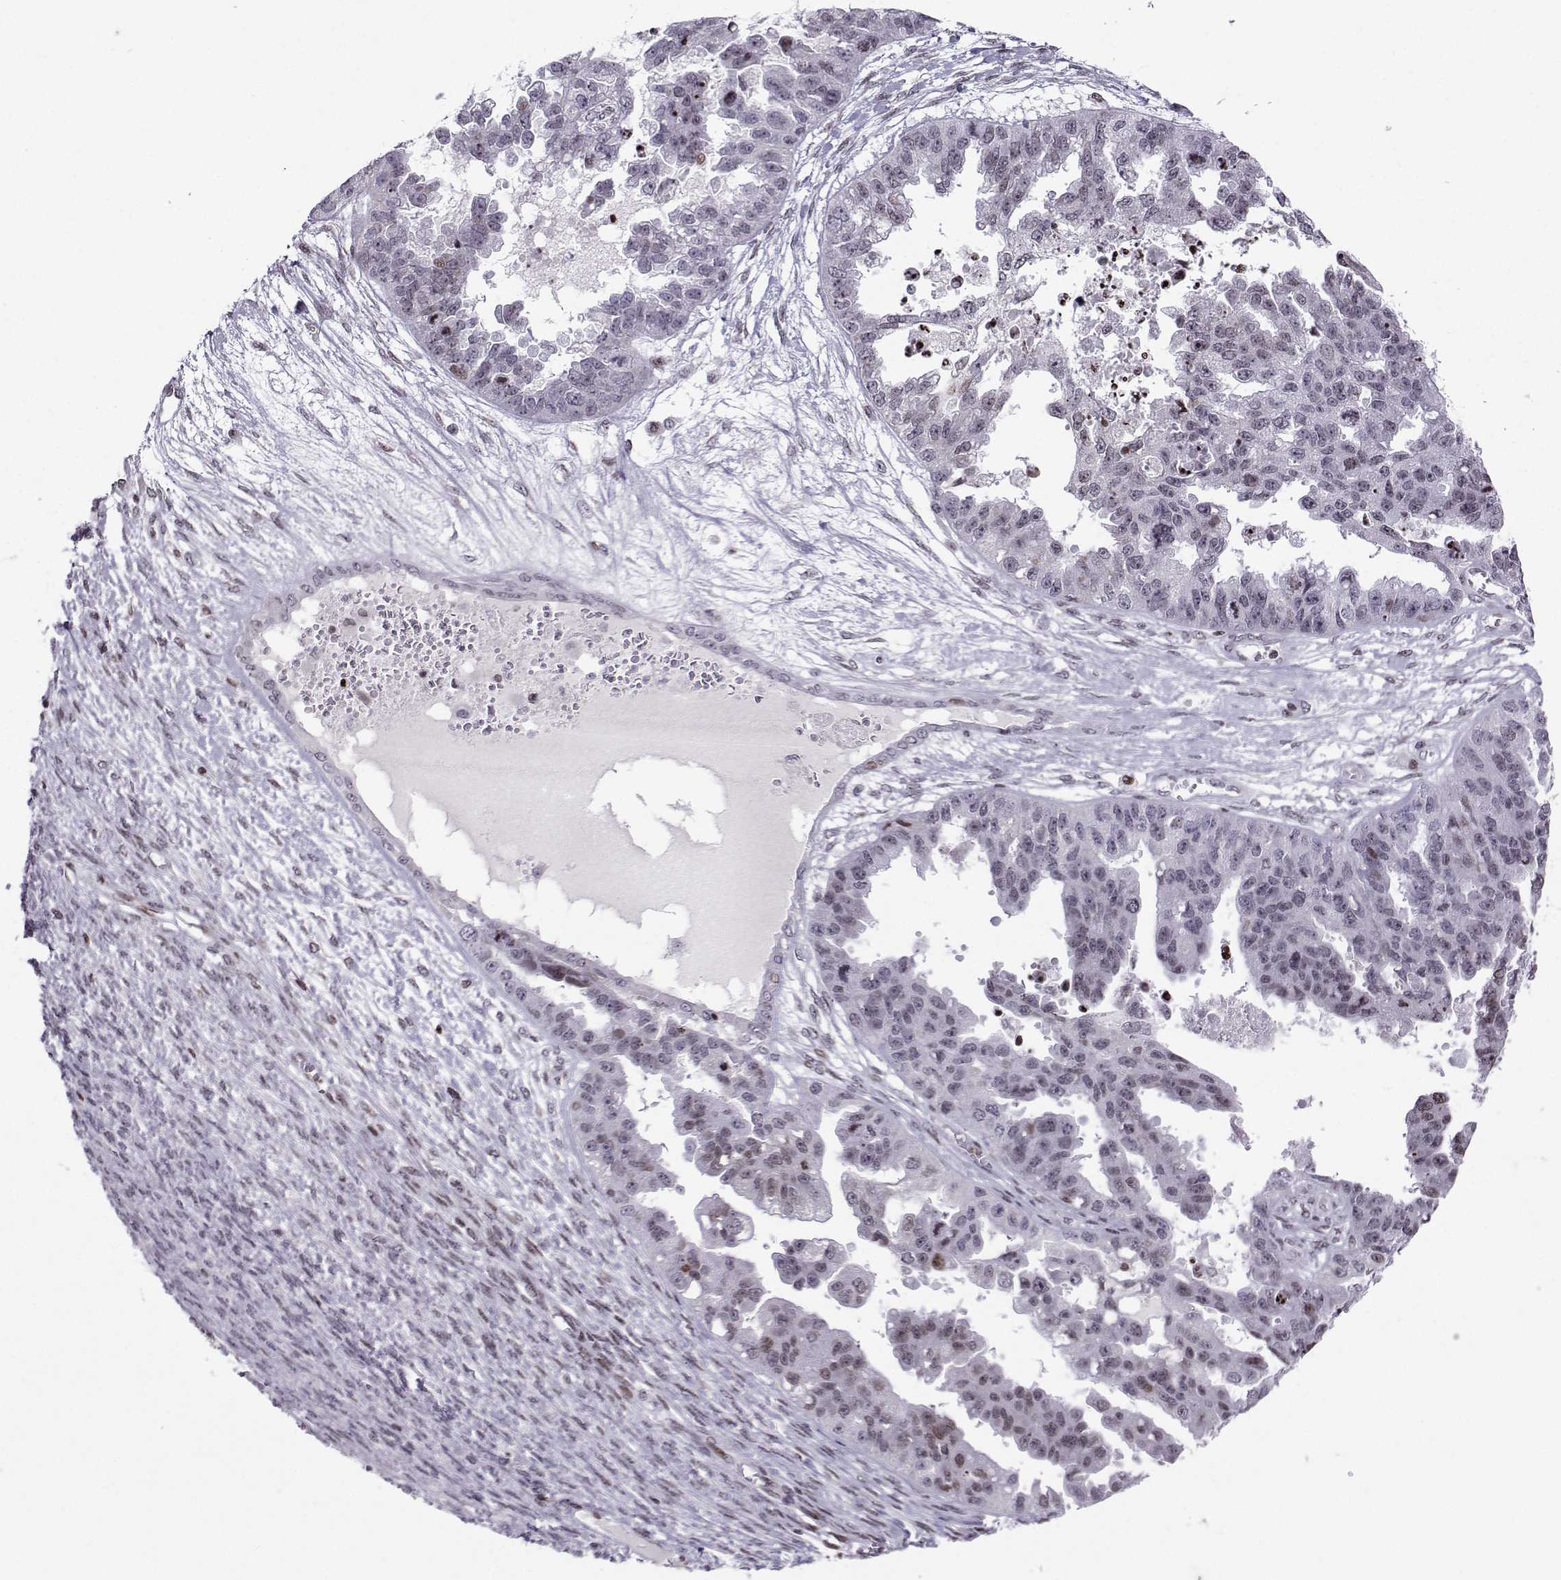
{"staining": {"intensity": "weak", "quantity": "<25%", "location": "nuclear"}, "tissue": "ovarian cancer", "cell_type": "Tumor cells", "image_type": "cancer", "snomed": [{"axis": "morphology", "description": "Cystadenocarcinoma, serous, NOS"}, {"axis": "topography", "description": "Ovary"}], "caption": "Protein analysis of serous cystadenocarcinoma (ovarian) reveals no significant staining in tumor cells. The staining is performed using DAB brown chromogen with nuclei counter-stained in using hematoxylin.", "gene": "ZNF19", "patient": {"sex": "female", "age": 58}}